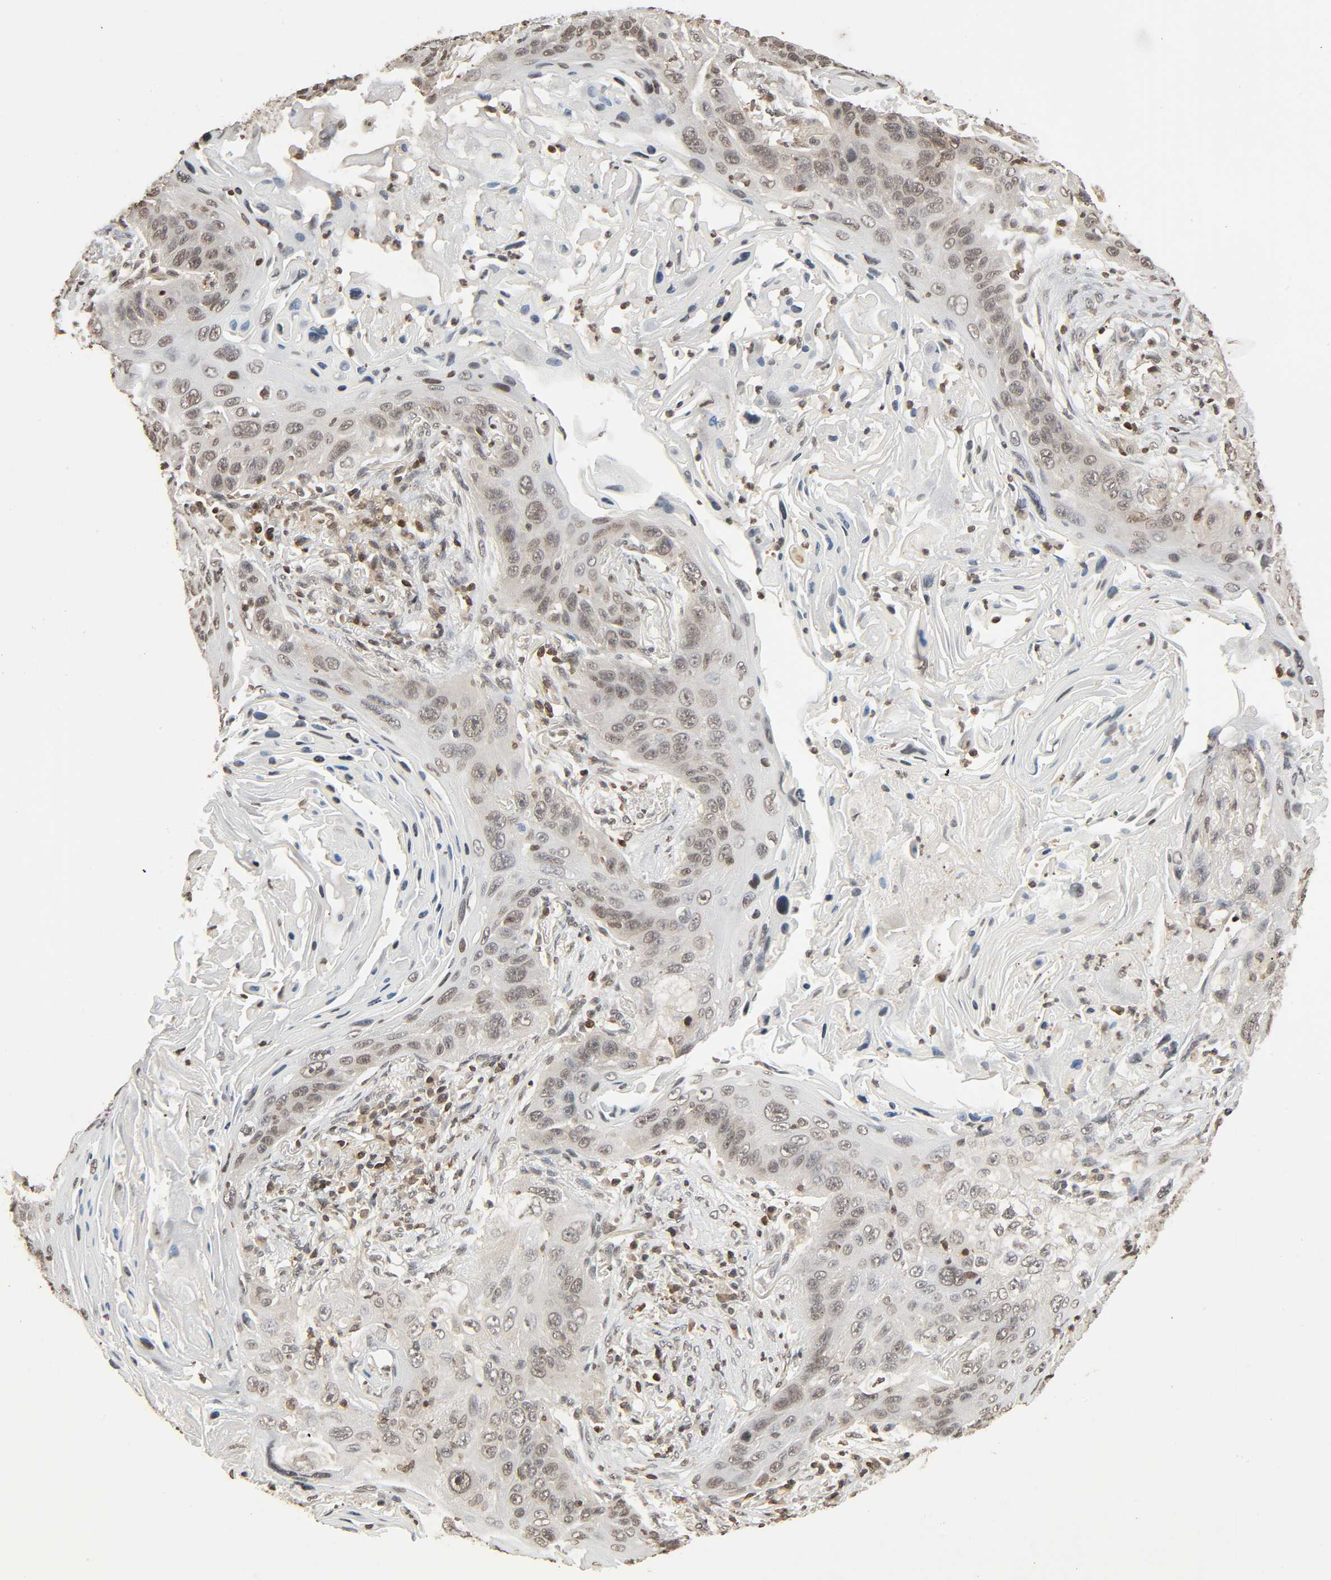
{"staining": {"intensity": "weak", "quantity": "25%-75%", "location": "nuclear"}, "tissue": "lung cancer", "cell_type": "Tumor cells", "image_type": "cancer", "snomed": [{"axis": "morphology", "description": "Squamous cell carcinoma, NOS"}, {"axis": "topography", "description": "Lung"}], "caption": "Lung cancer tissue reveals weak nuclear staining in approximately 25%-75% of tumor cells", "gene": "STK4", "patient": {"sex": "female", "age": 67}}